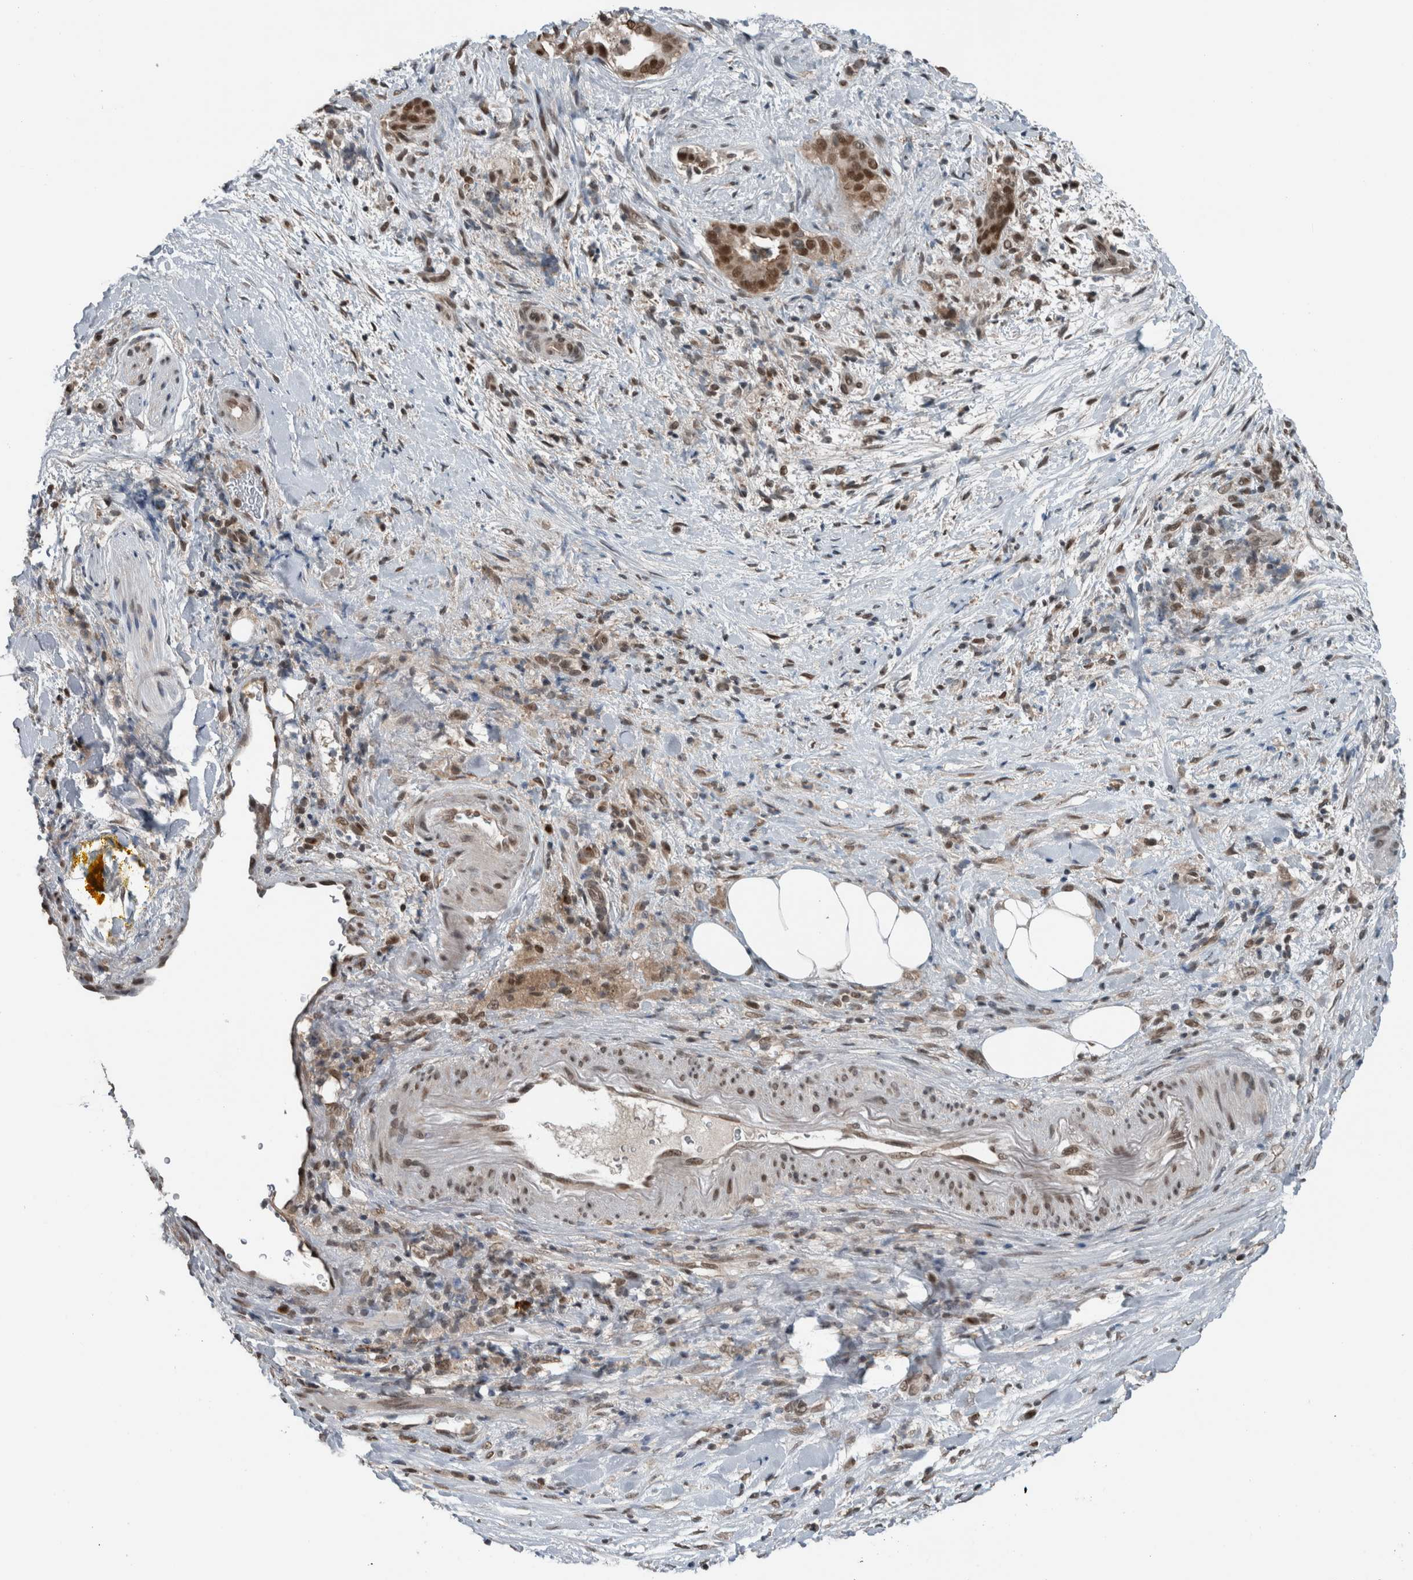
{"staining": {"intensity": "moderate", "quantity": ">75%", "location": "cytoplasmic/membranous,nuclear"}, "tissue": "pancreatic cancer", "cell_type": "Tumor cells", "image_type": "cancer", "snomed": [{"axis": "morphology", "description": "Adenocarcinoma, NOS"}, {"axis": "topography", "description": "Pancreas"}], "caption": "Immunohistochemical staining of pancreatic adenocarcinoma displays medium levels of moderate cytoplasmic/membranous and nuclear expression in approximately >75% of tumor cells. Nuclei are stained in blue.", "gene": "SPAG7", "patient": {"sex": "male", "age": 58}}